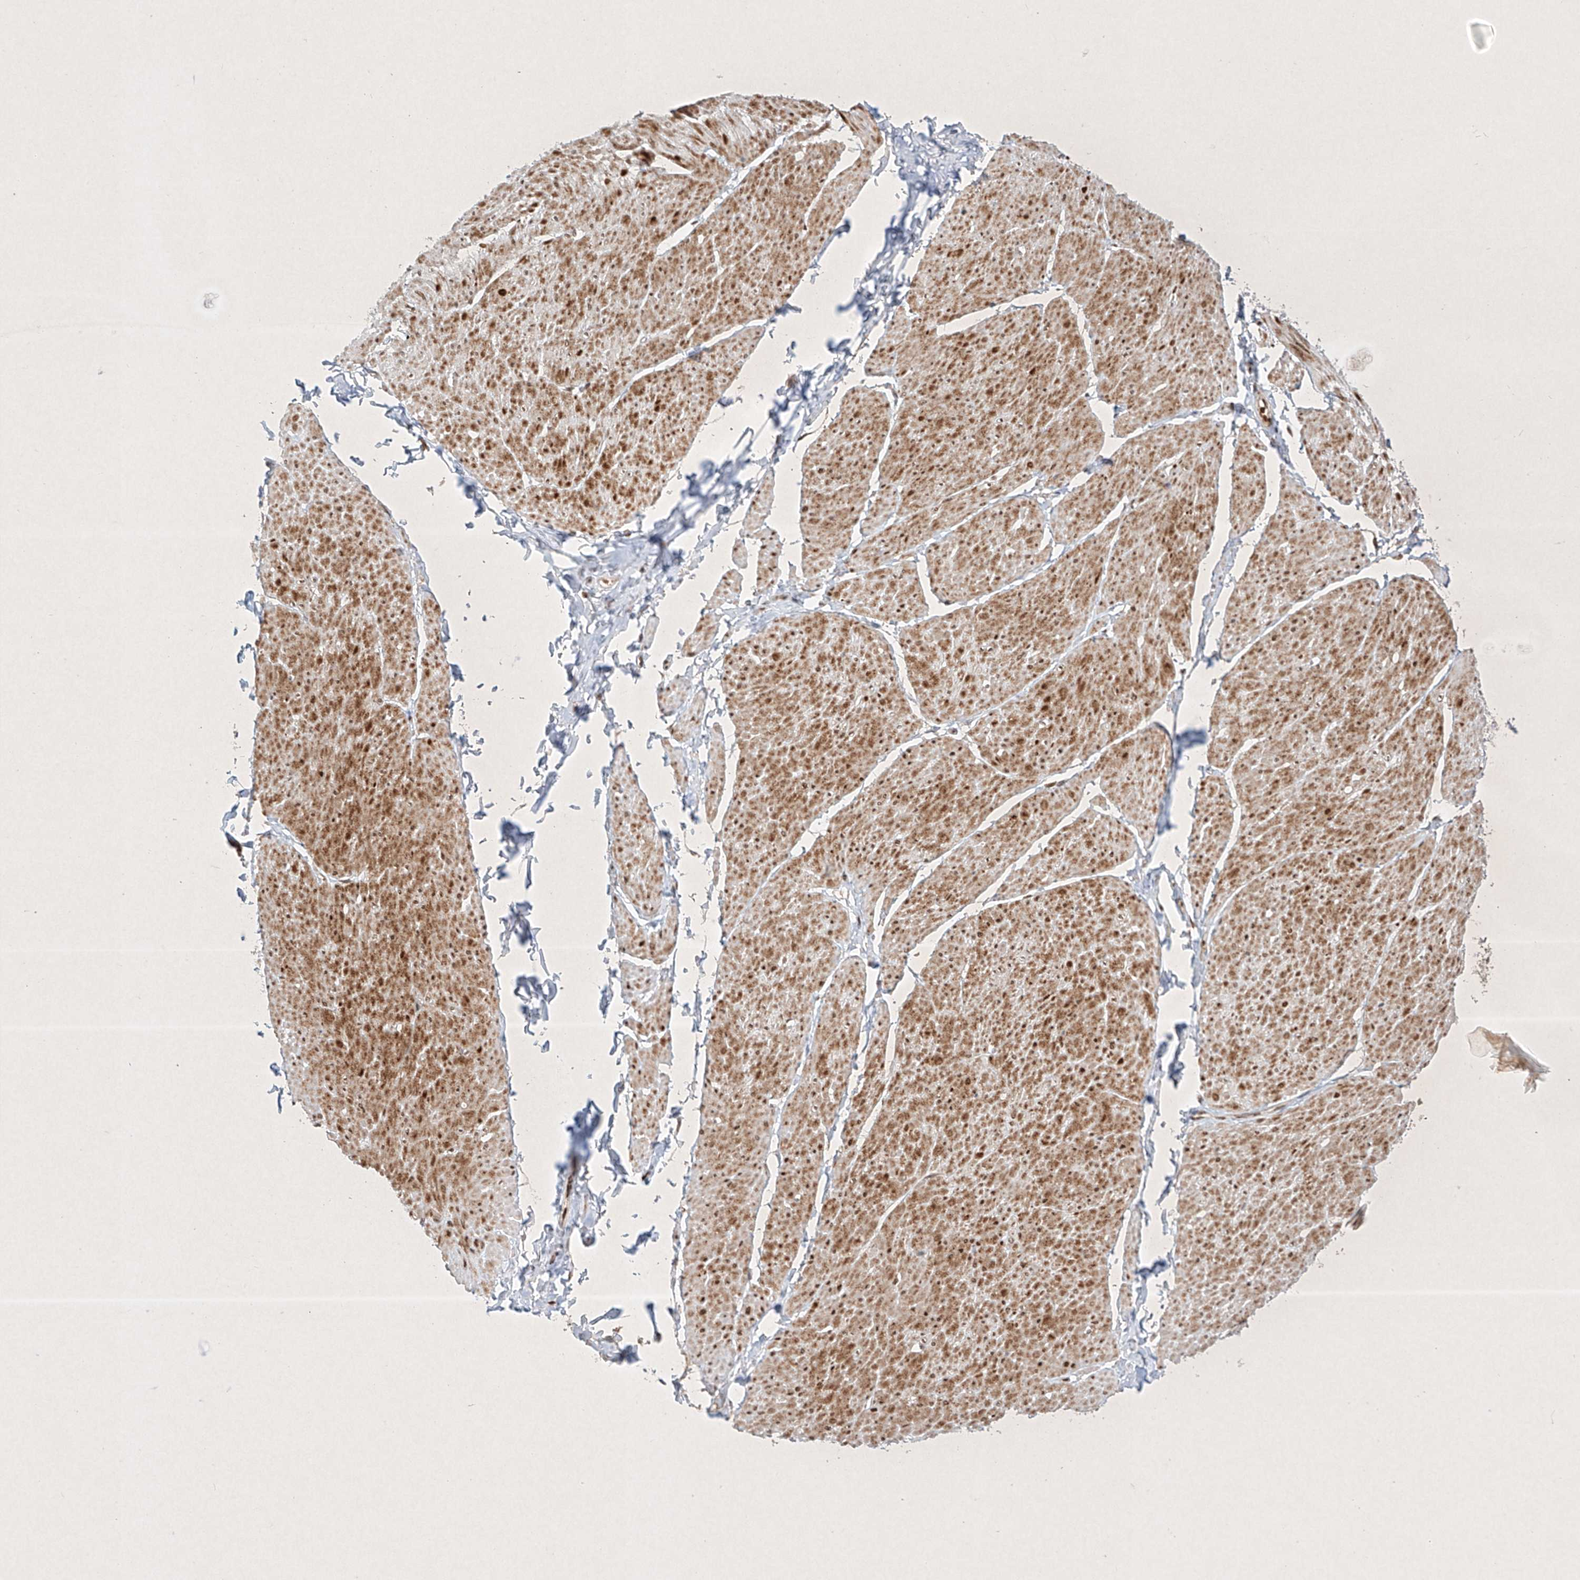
{"staining": {"intensity": "moderate", "quantity": ">75%", "location": "cytoplasmic/membranous,nuclear"}, "tissue": "smooth muscle", "cell_type": "Smooth muscle cells", "image_type": "normal", "snomed": [{"axis": "morphology", "description": "Urothelial carcinoma, High grade"}, {"axis": "topography", "description": "Urinary bladder"}], "caption": "About >75% of smooth muscle cells in unremarkable human smooth muscle exhibit moderate cytoplasmic/membranous,nuclear protein expression as visualized by brown immunohistochemical staining.", "gene": "EPG5", "patient": {"sex": "male", "age": 46}}